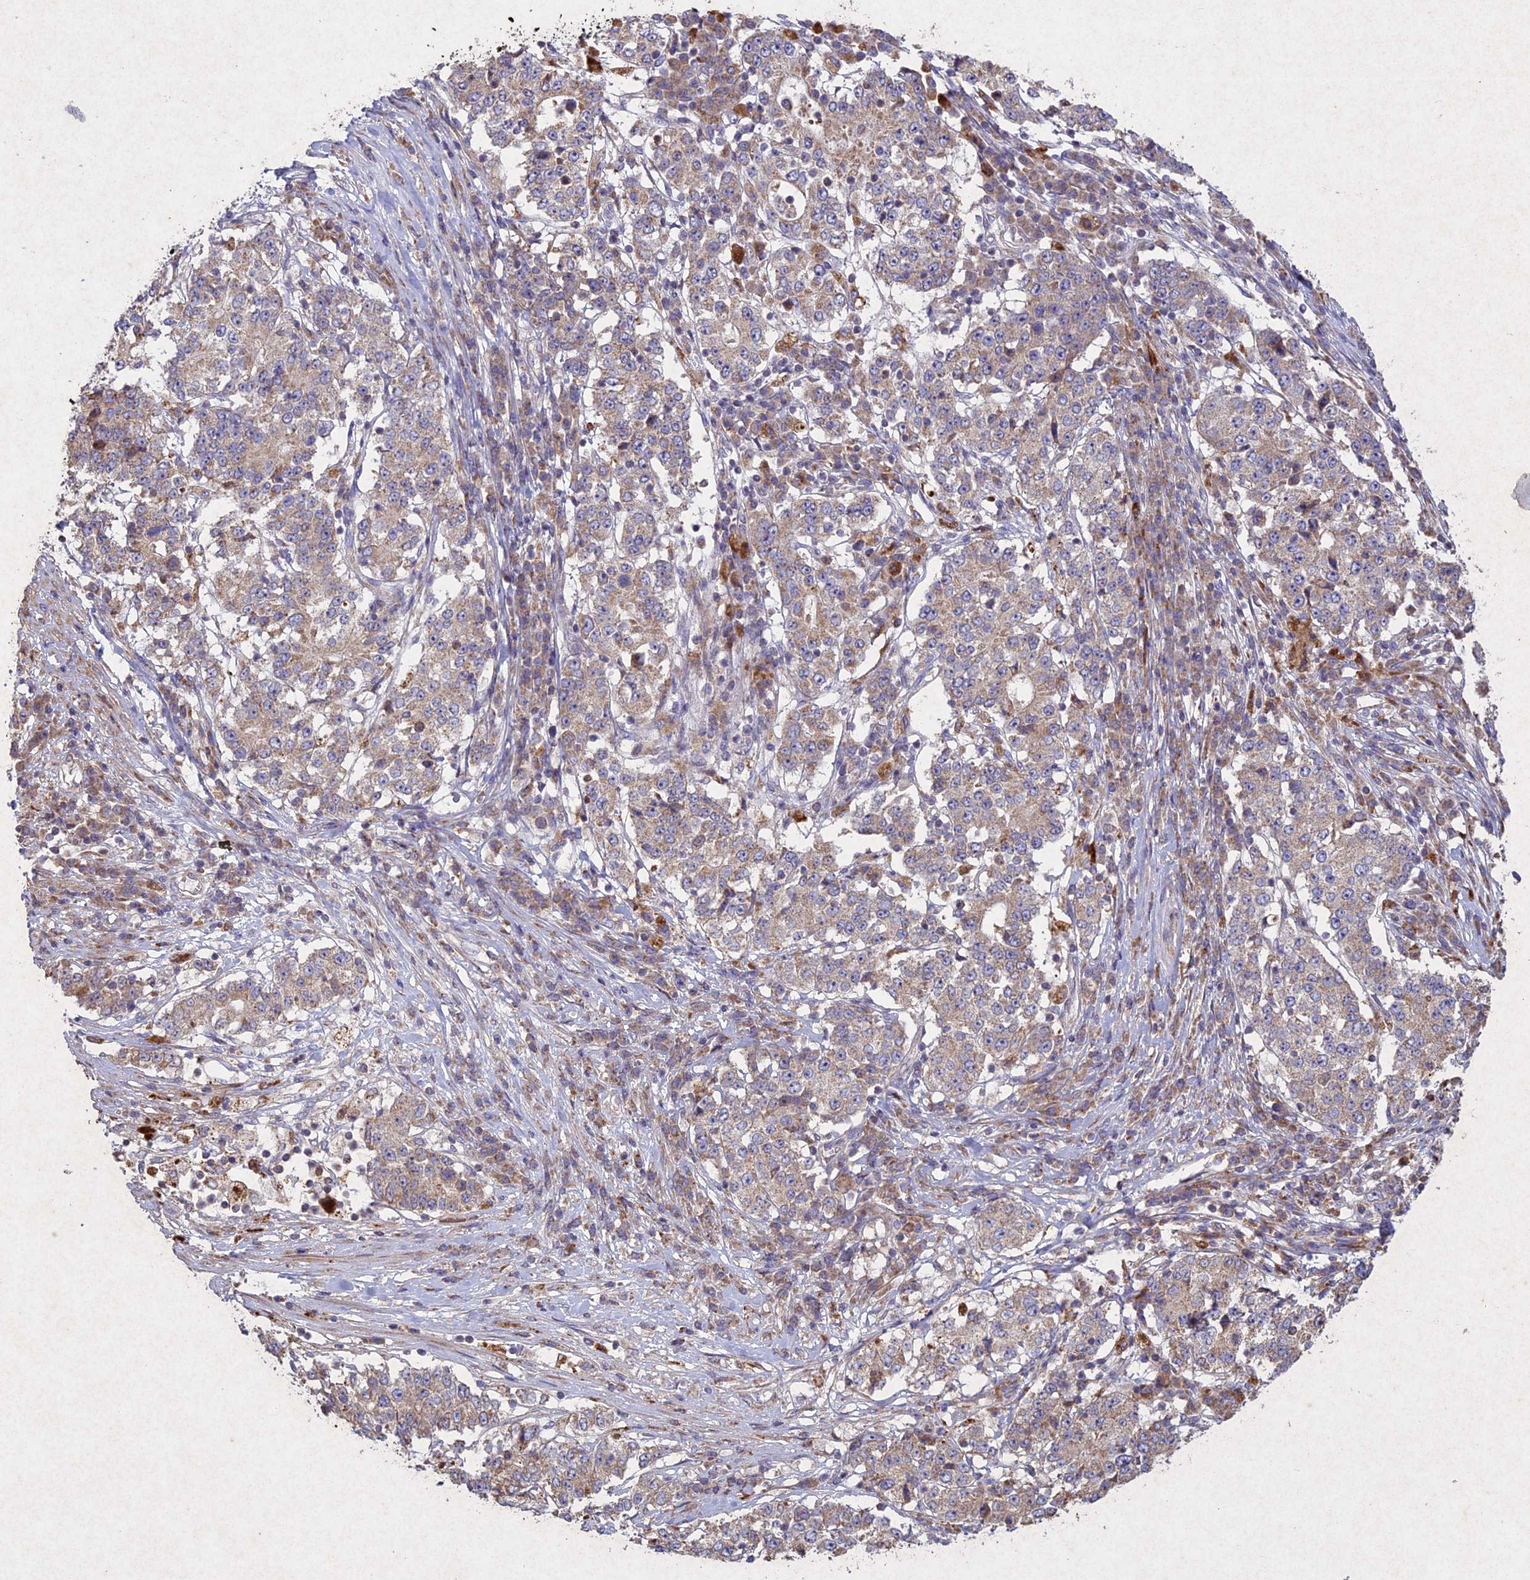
{"staining": {"intensity": "weak", "quantity": "<25%", "location": "cytoplasmic/membranous"}, "tissue": "stomach cancer", "cell_type": "Tumor cells", "image_type": "cancer", "snomed": [{"axis": "morphology", "description": "Adenocarcinoma, NOS"}, {"axis": "topography", "description": "Stomach"}], "caption": "This histopathology image is of stomach adenocarcinoma stained with IHC to label a protein in brown with the nuclei are counter-stained blue. There is no staining in tumor cells. The staining is performed using DAB brown chromogen with nuclei counter-stained in using hematoxylin.", "gene": "CIAO2B", "patient": {"sex": "male", "age": 59}}